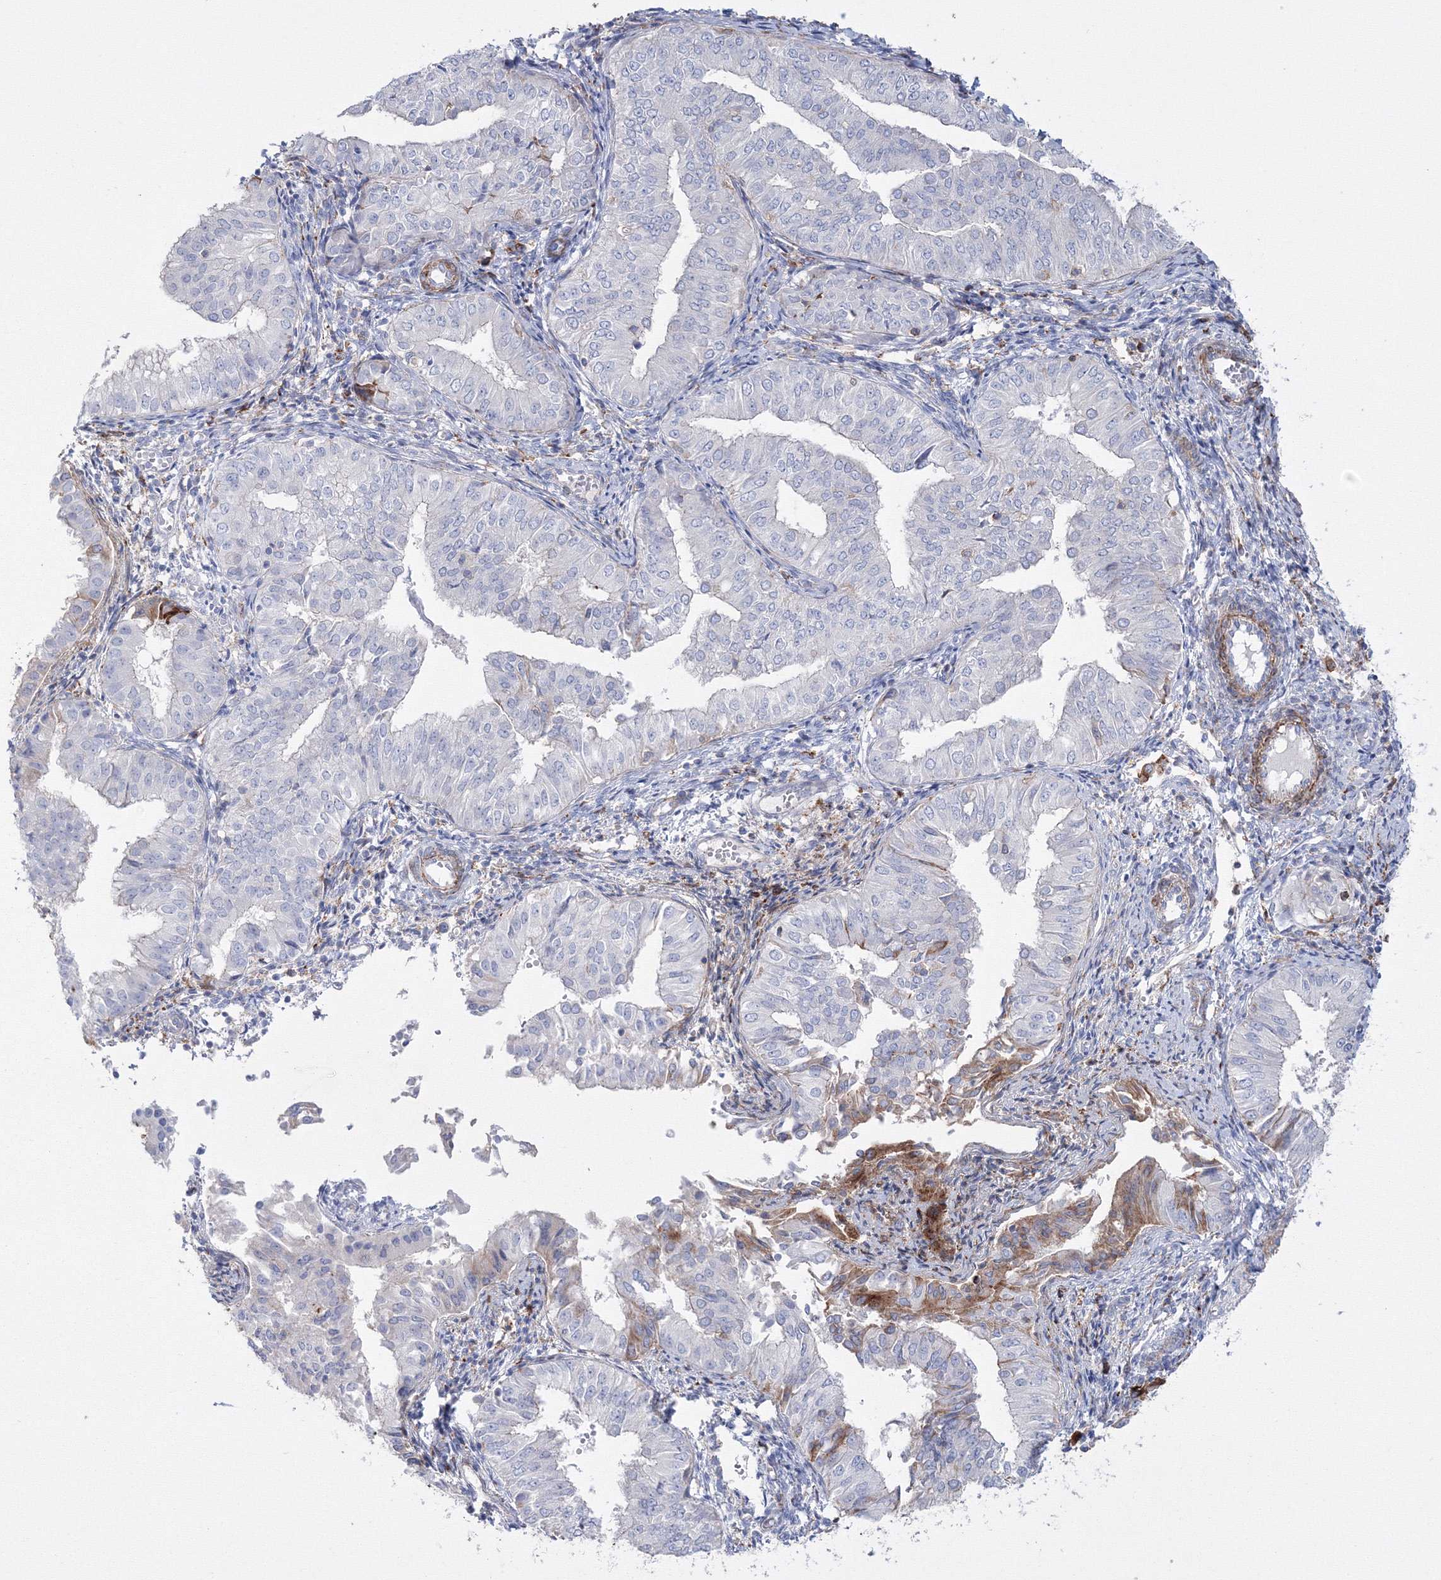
{"staining": {"intensity": "negative", "quantity": "none", "location": "none"}, "tissue": "endometrial cancer", "cell_type": "Tumor cells", "image_type": "cancer", "snomed": [{"axis": "morphology", "description": "Normal tissue, NOS"}, {"axis": "morphology", "description": "Adenocarcinoma, NOS"}, {"axis": "topography", "description": "Endometrium"}], "caption": "High power microscopy photomicrograph of an immunohistochemistry image of endometrial cancer, revealing no significant positivity in tumor cells.", "gene": "GPR82", "patient": {"sex": "female", "age": 53}}